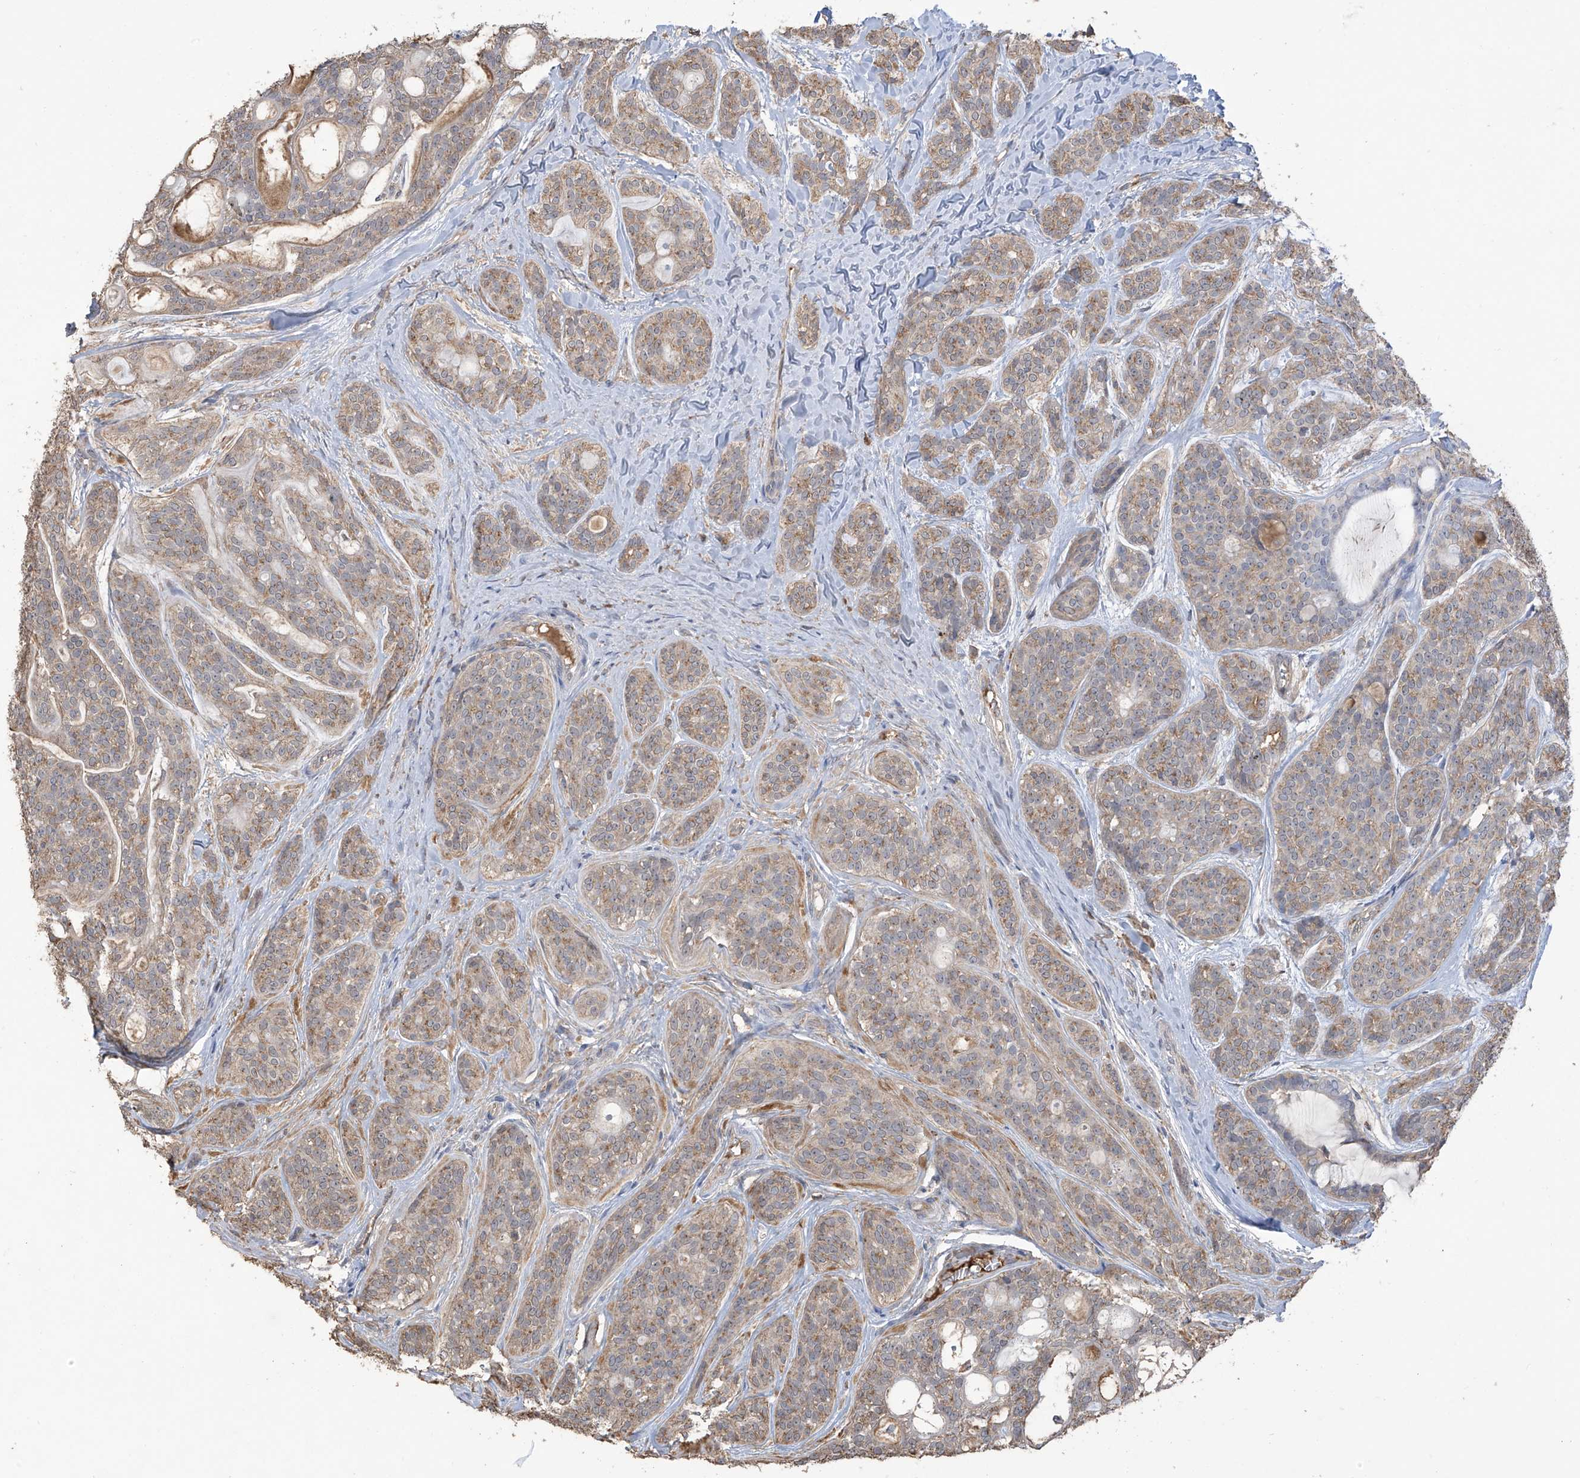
{"staining": {"intensity": "weak", "quantity": "25%-75%", "location": "cytoplasmic/membranous"}, "tissue": "head and neck cancer", "cell_type": "Tumor cells", "image_type": "cancer", "snomed": [{"axis": "morphology", "description": "Adenocarcinoma, NOS"}, {"axis": "topography", "description": "Head-Neck"}], "caption": "Immunohistochemical staining of human head and neck adenocarcinoma displays low levels of weak cytoplasmic/membranous protein positivity in about 25%-75% of tumor cells.", "gene": "COX10", "patient": {"sex": "male", "age": 66}}